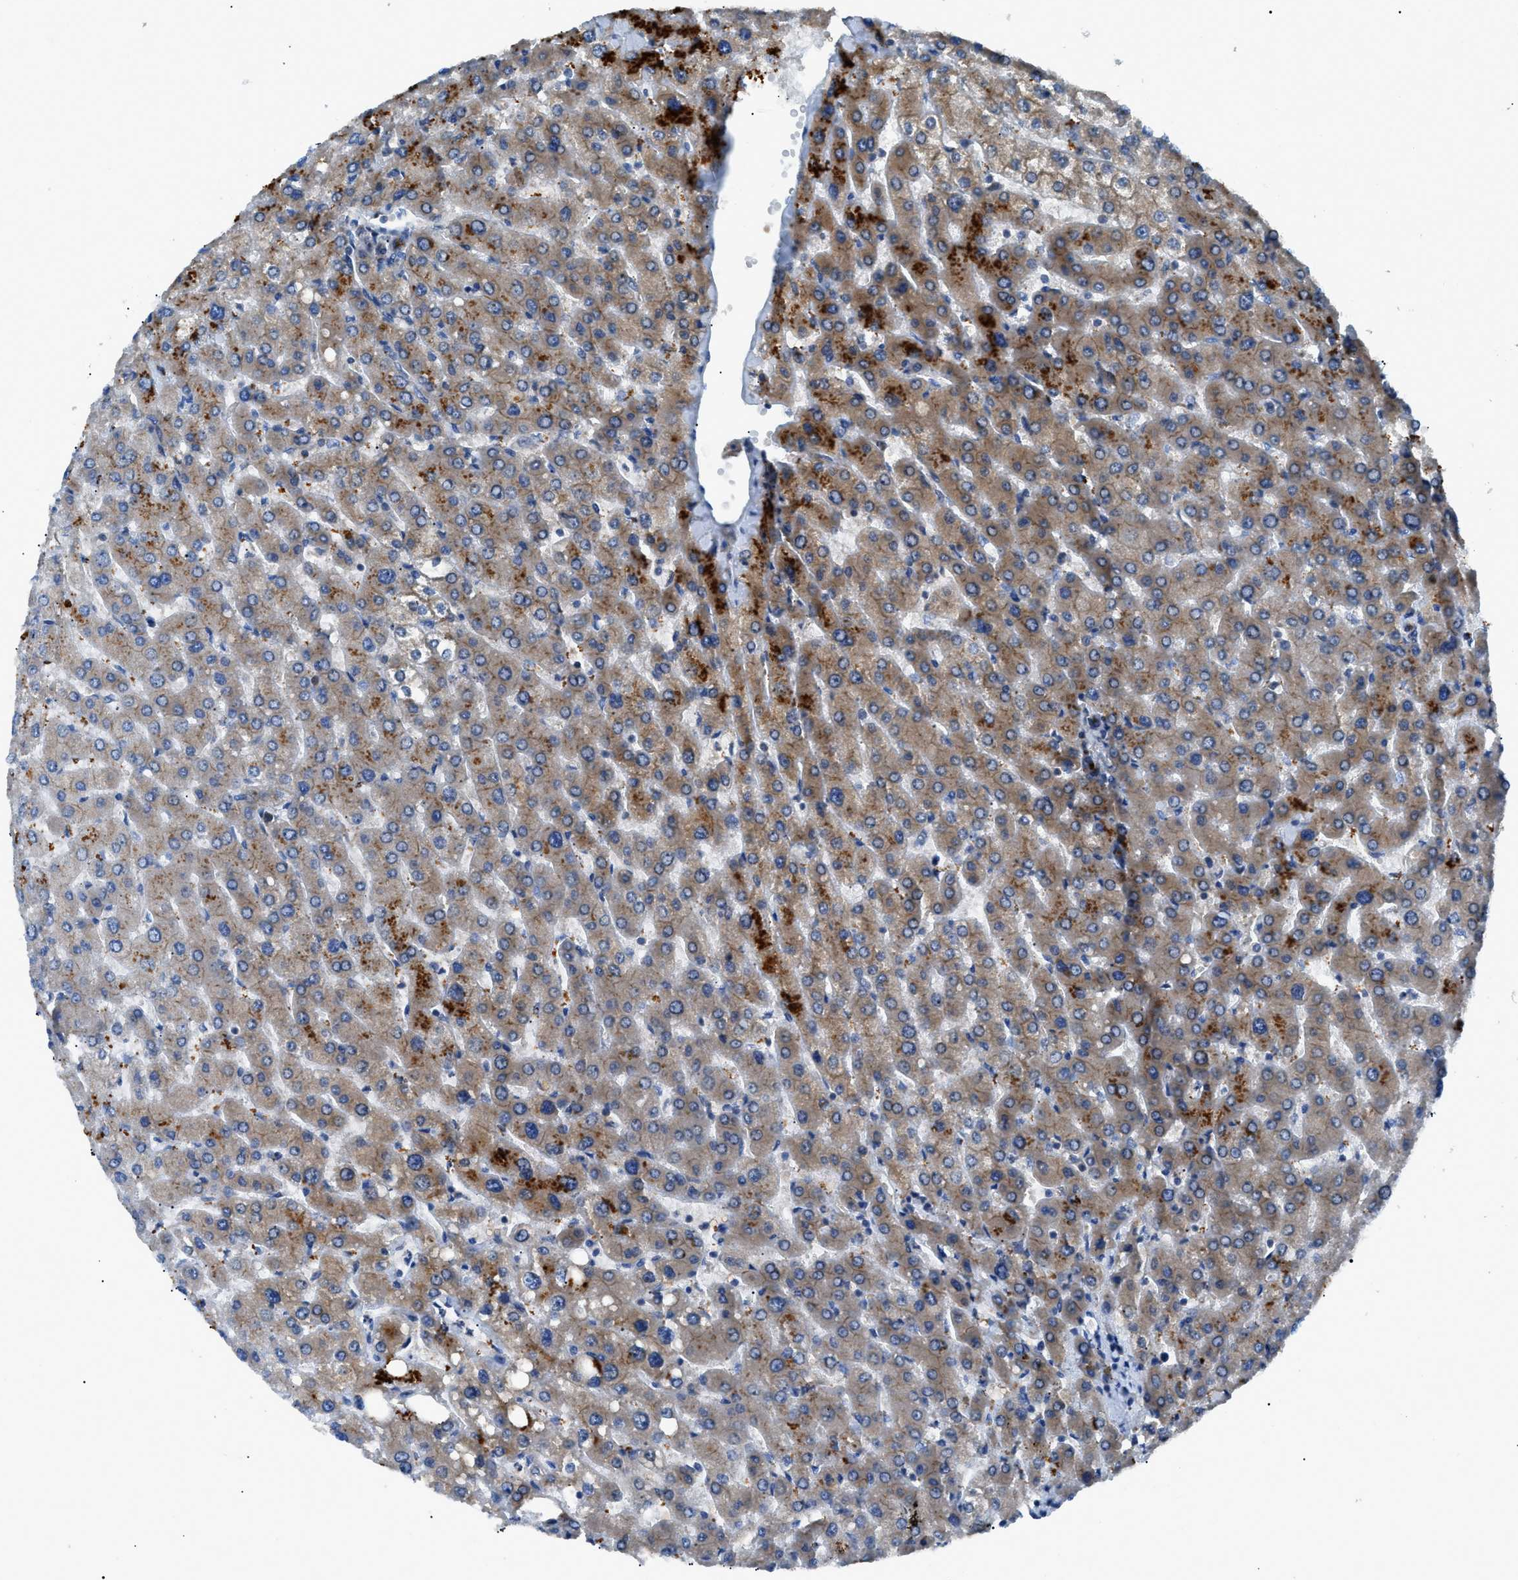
{"staining": {"intensity": "moderate", "quantity": ">75%", "location": "cytoplasmic/membranous"}, "tissue": "liver", "cell_type": "Cholangiocytes", "image_type": "normal", "snomed": [{"axis": "morphology", "description": "Normal tissue, NOS"}, {"axis": "topography", "description": "Liver"}], "caption": "Liver stained with a brown dye reveals moderate cytoplasmic/membranous positive expression in about >75% of cholangiocytes.", "gene": "ZDHHC24", "patient": {"sex": "male", "age": 55}}